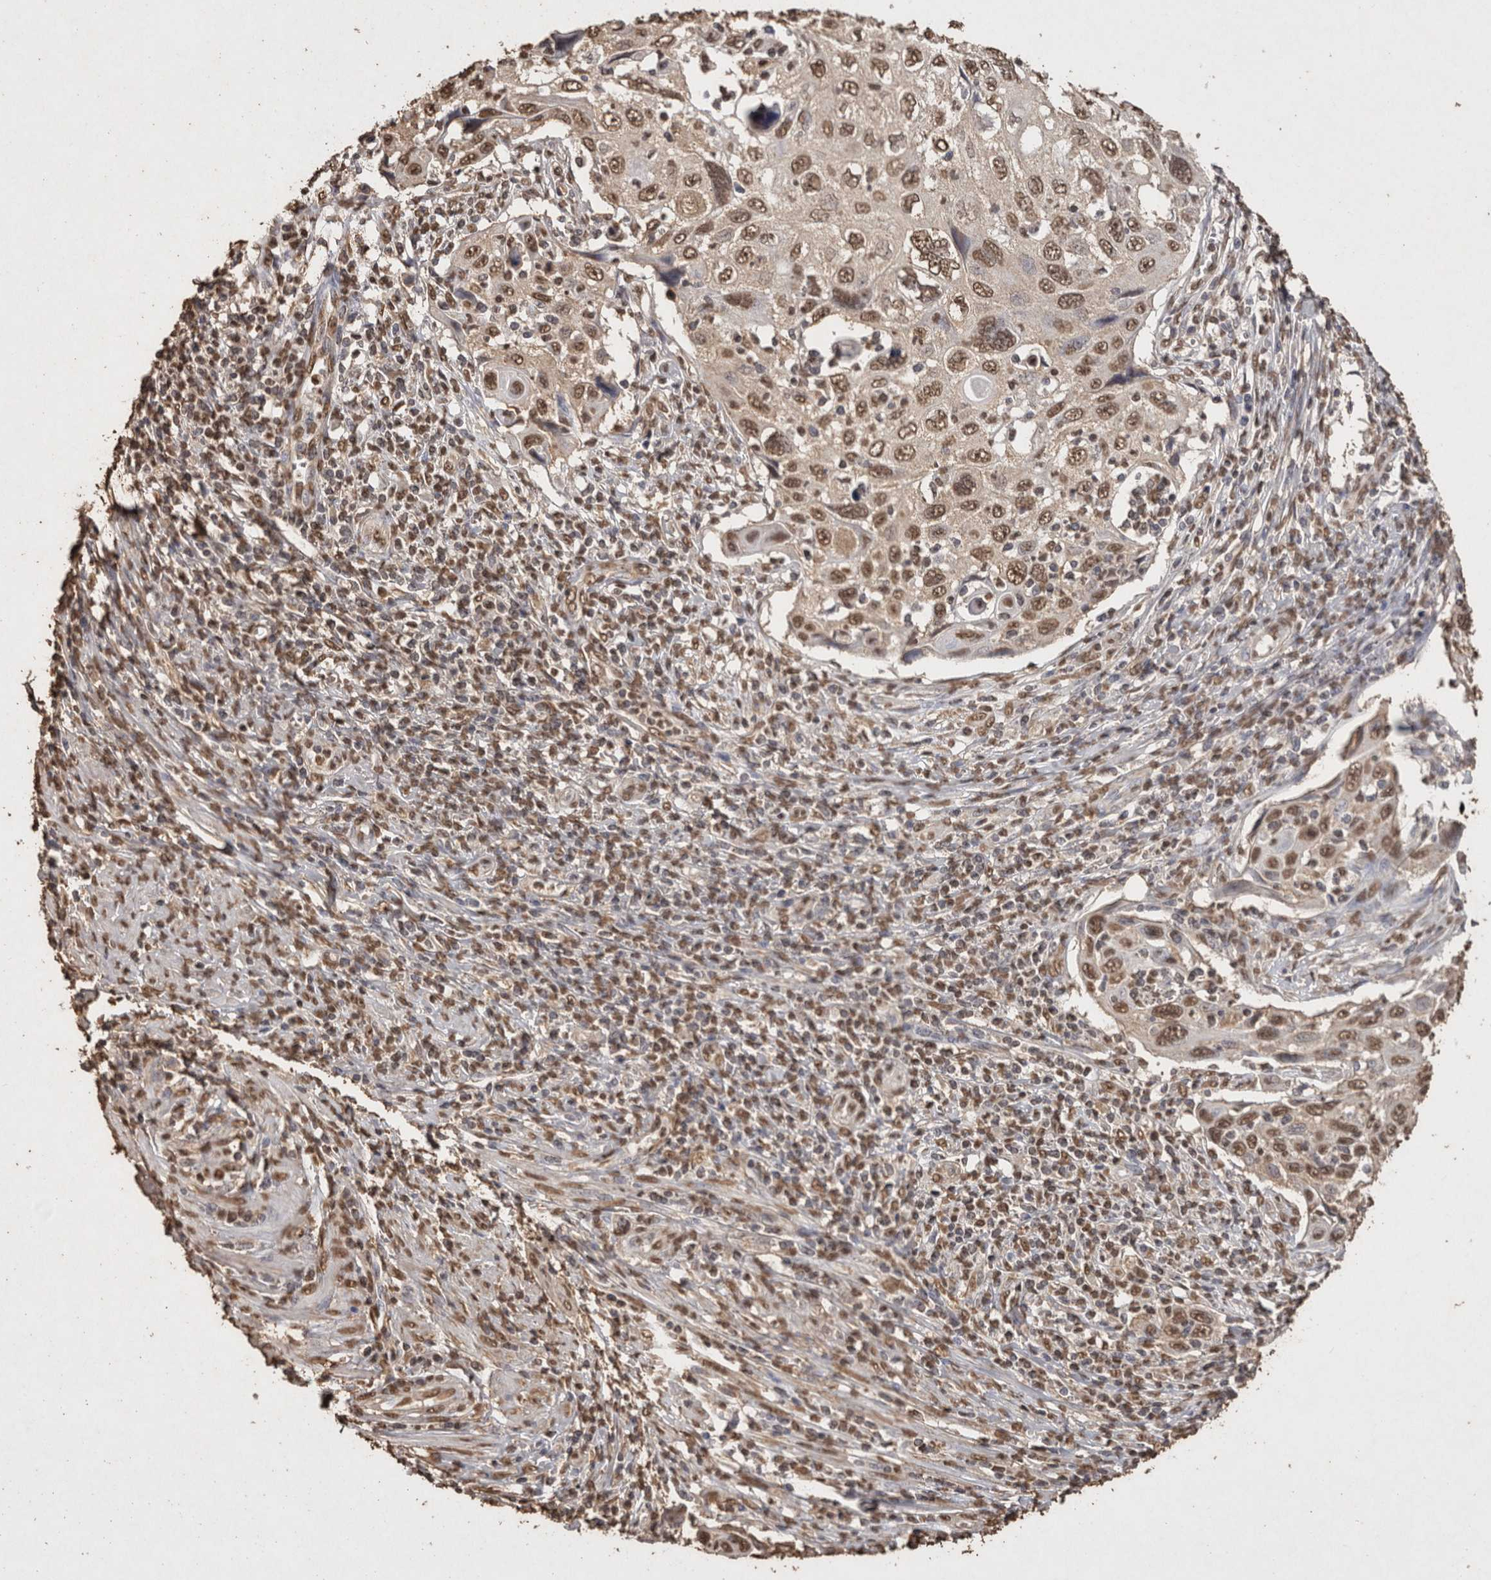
{"staining": {"intensity": "moderate", "quantity": ">75%", "location": "nuclear"}, "tissue": "cervical cancer", "cell_type": "Tumor cells", "image_type": "cancer", "snomed": [{"axis": "morphology", "description": "Squamous cell carcinoma, NOS"}, {"axis": "topography", "description": "Cervix"}], "caption": "Tumor cells exhibit medium levels of moderate nuclear expression in approximately >75% of cells in cervical cancer (squamous cell carcinoma). (DAB (3,3'-diaminobenzidine) IHC, brown staining for protein, blue staining for nuclei).", "gene": "FSTL3", "patient": {"sex": "female", "age": 70}}